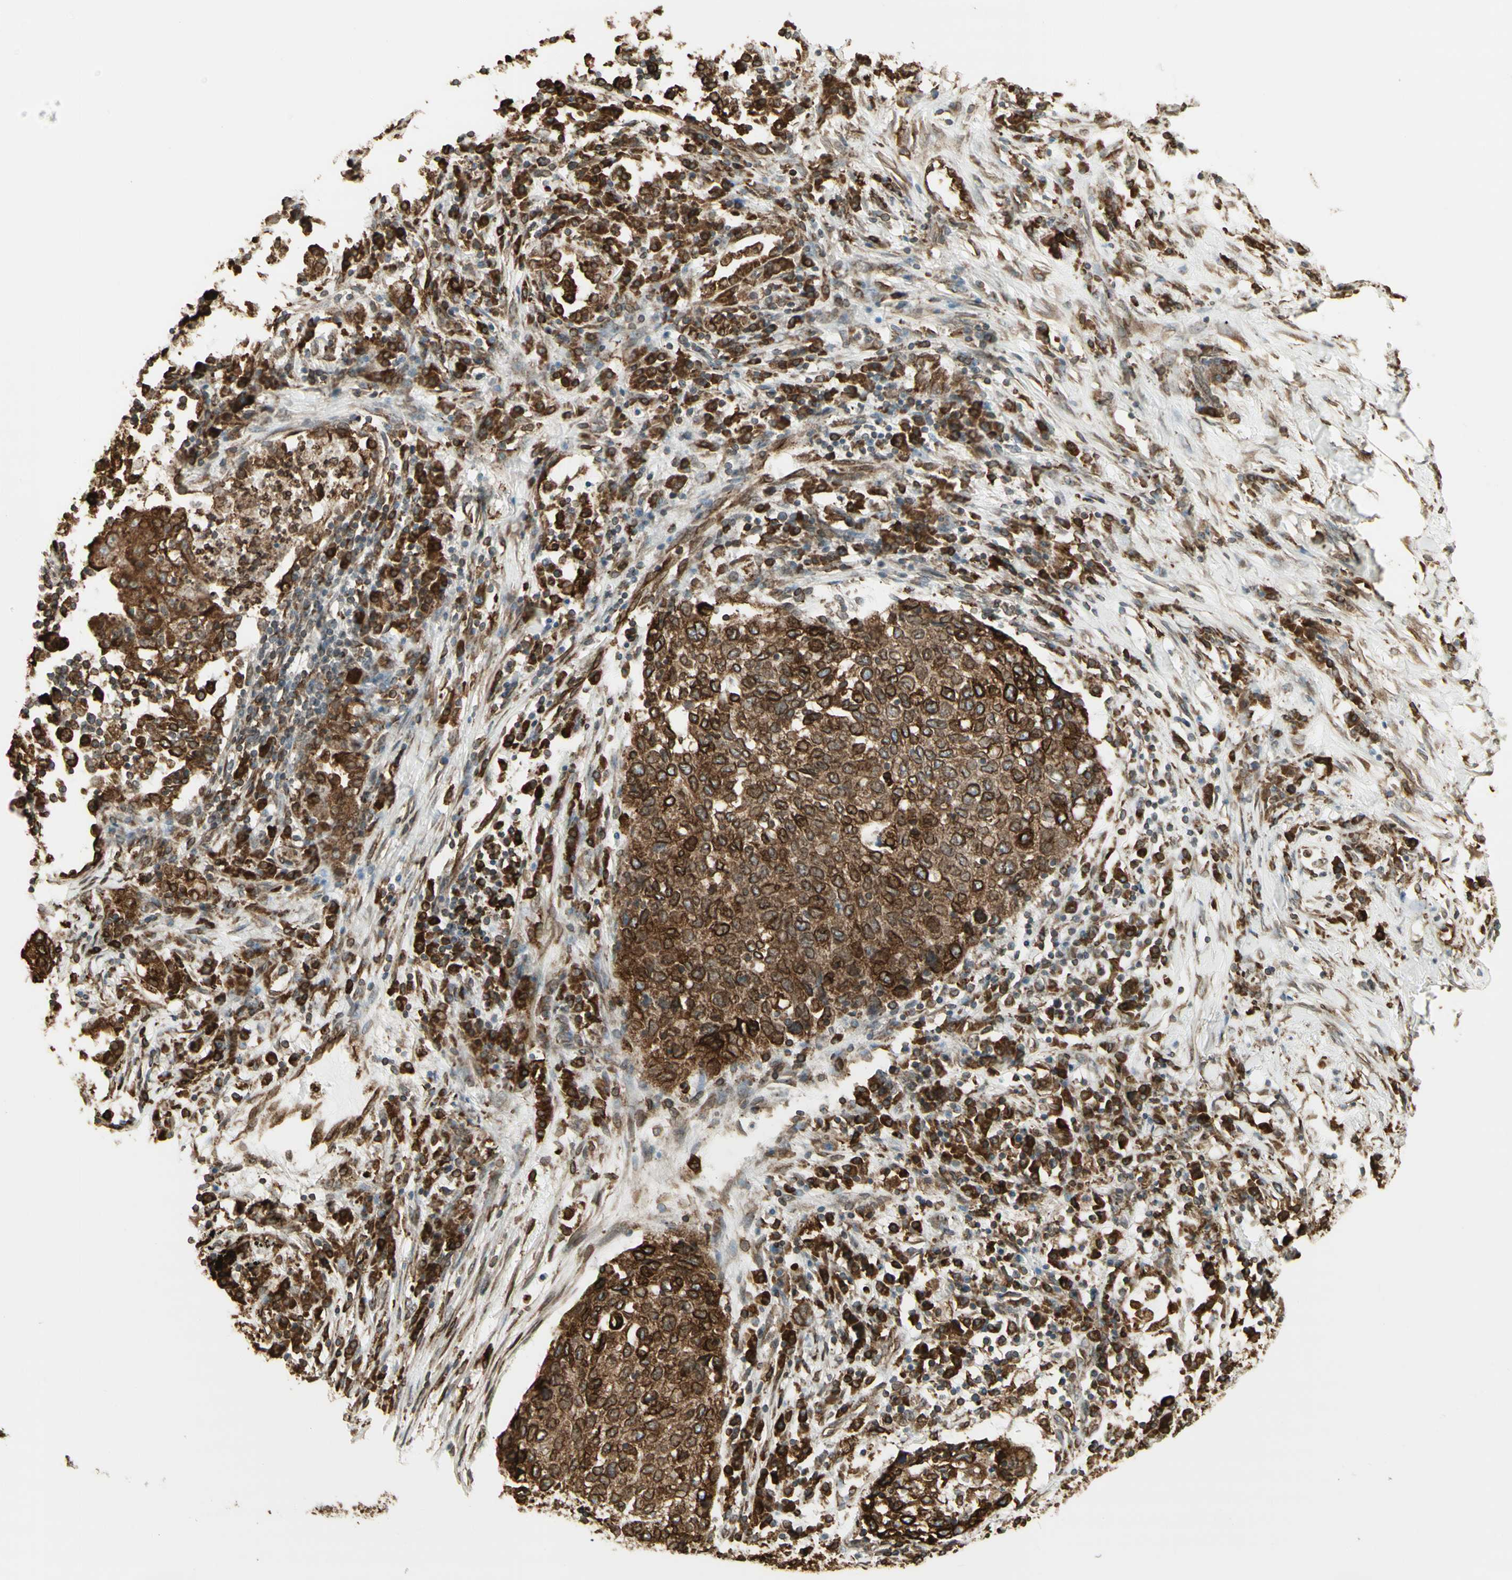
{"staining": {"intensity": "moderate", "quantity": ">75%", "location": "cytoplasmic/membranous"}, "tissue": "lung cancer", "cell_type": "Tumor cells", "image_type": "cancer", "snomed": [{"axis": "morphology", "description": "Squamous cell carcinoma, NOS"}, {"axis": "topography", "description": "Lung"}], "caption": "Squamous cell carcinoma (lung) tissue reveals moderate cytoplasmic/membranous expression in approximately >75% of tumor cells", "gene": "CANX", "patient": {"sex": "female", "age": 63}}